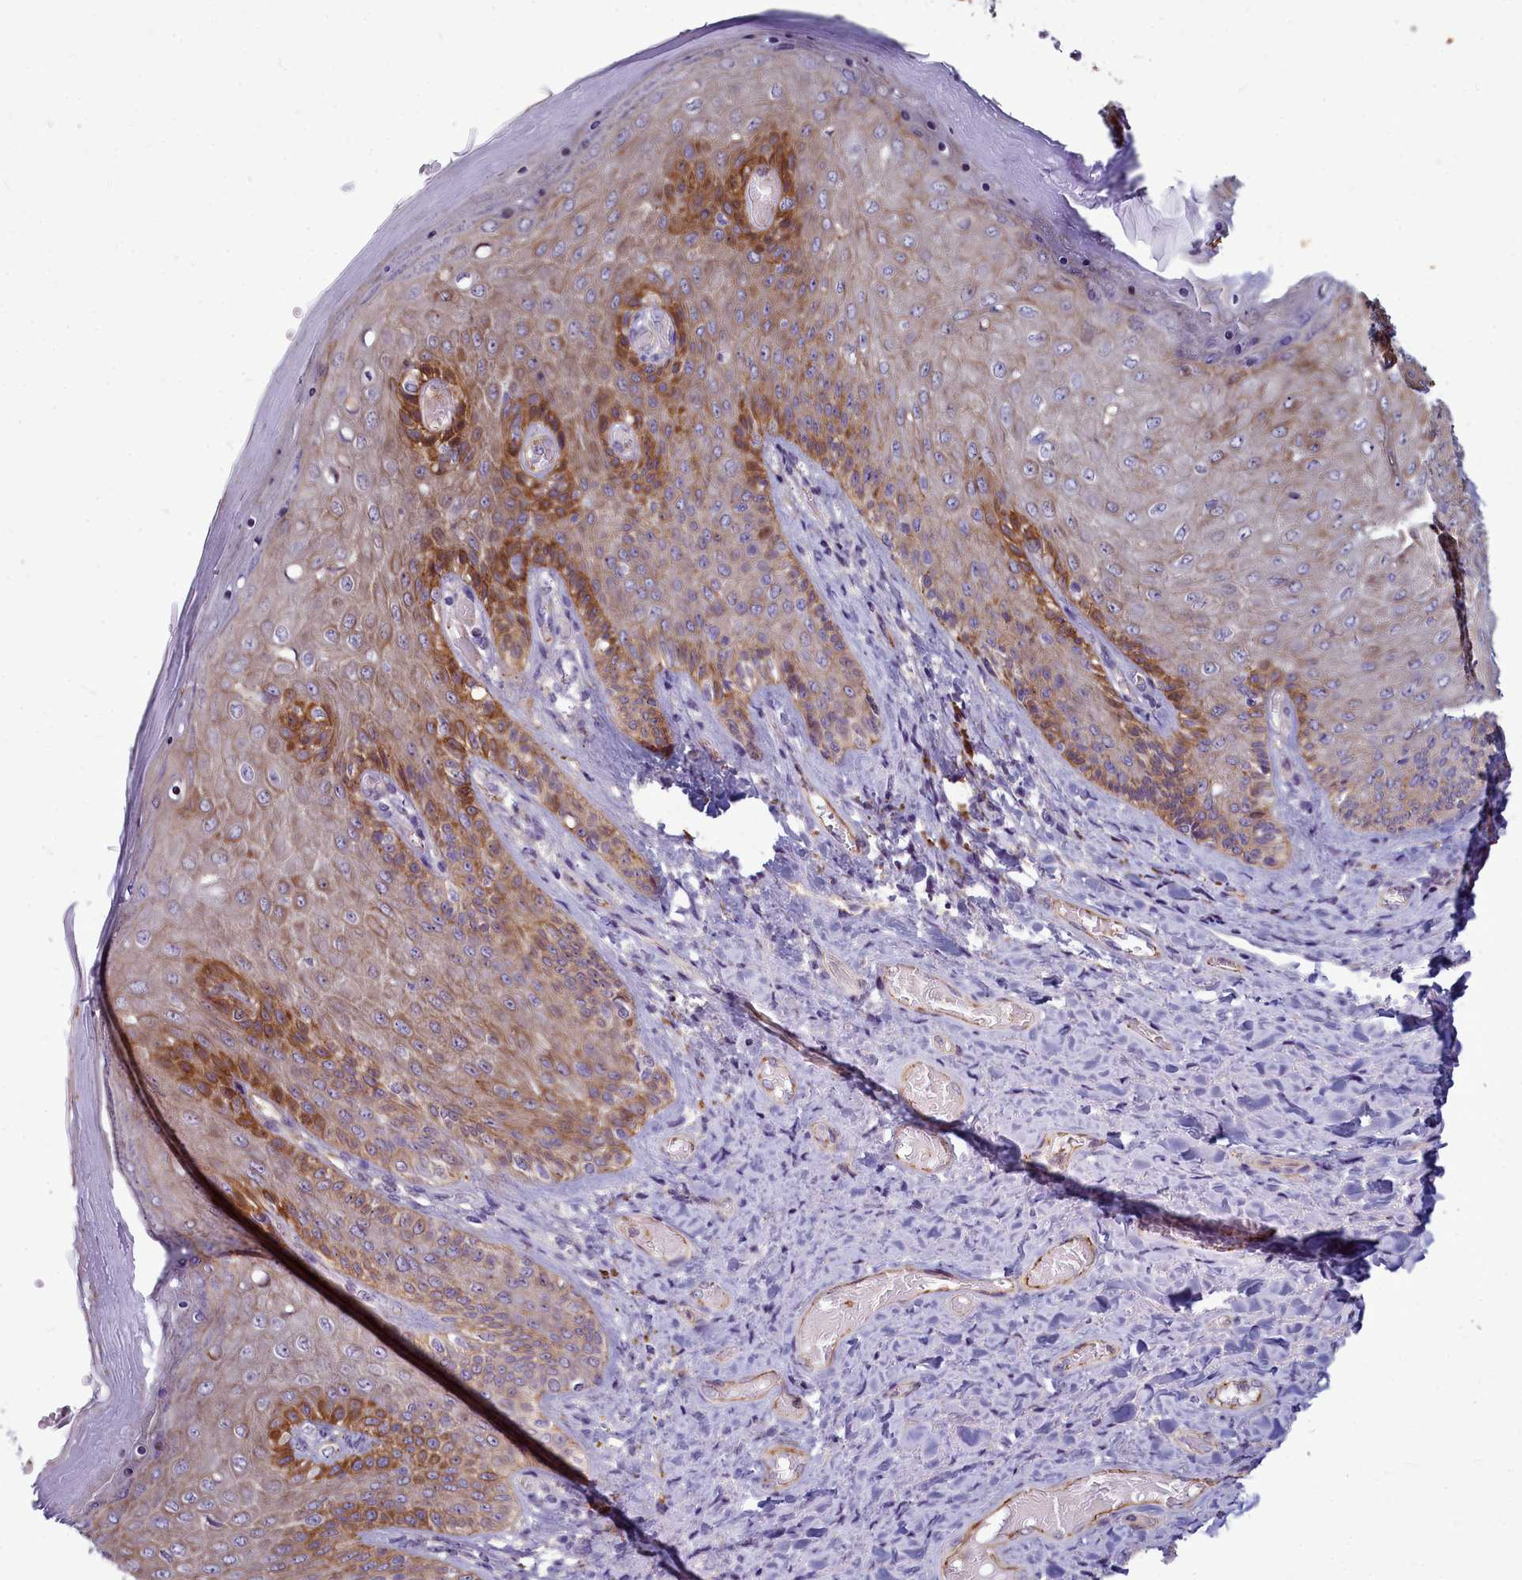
{"staining": {"intensity": "moderate", "quantity": ">75%", "location": "cytoplasmic/membranous"}, "tissue": "skin", "cell_type": "Epidermal cells", "image_type": "normal", "snomed": [{"axis": "morphology", "description": "Normal tissue, NOS"}, {"axis": "topography", "description": "Anal"}], "caption": "Skin stained with DAB IHC demonstrates medium levels of moderate cytoplasmic/membranous expression in approximately >75% of epidermal cells.", "gene": "TTC5", "patient": {"sex": "female", "age": 89}}